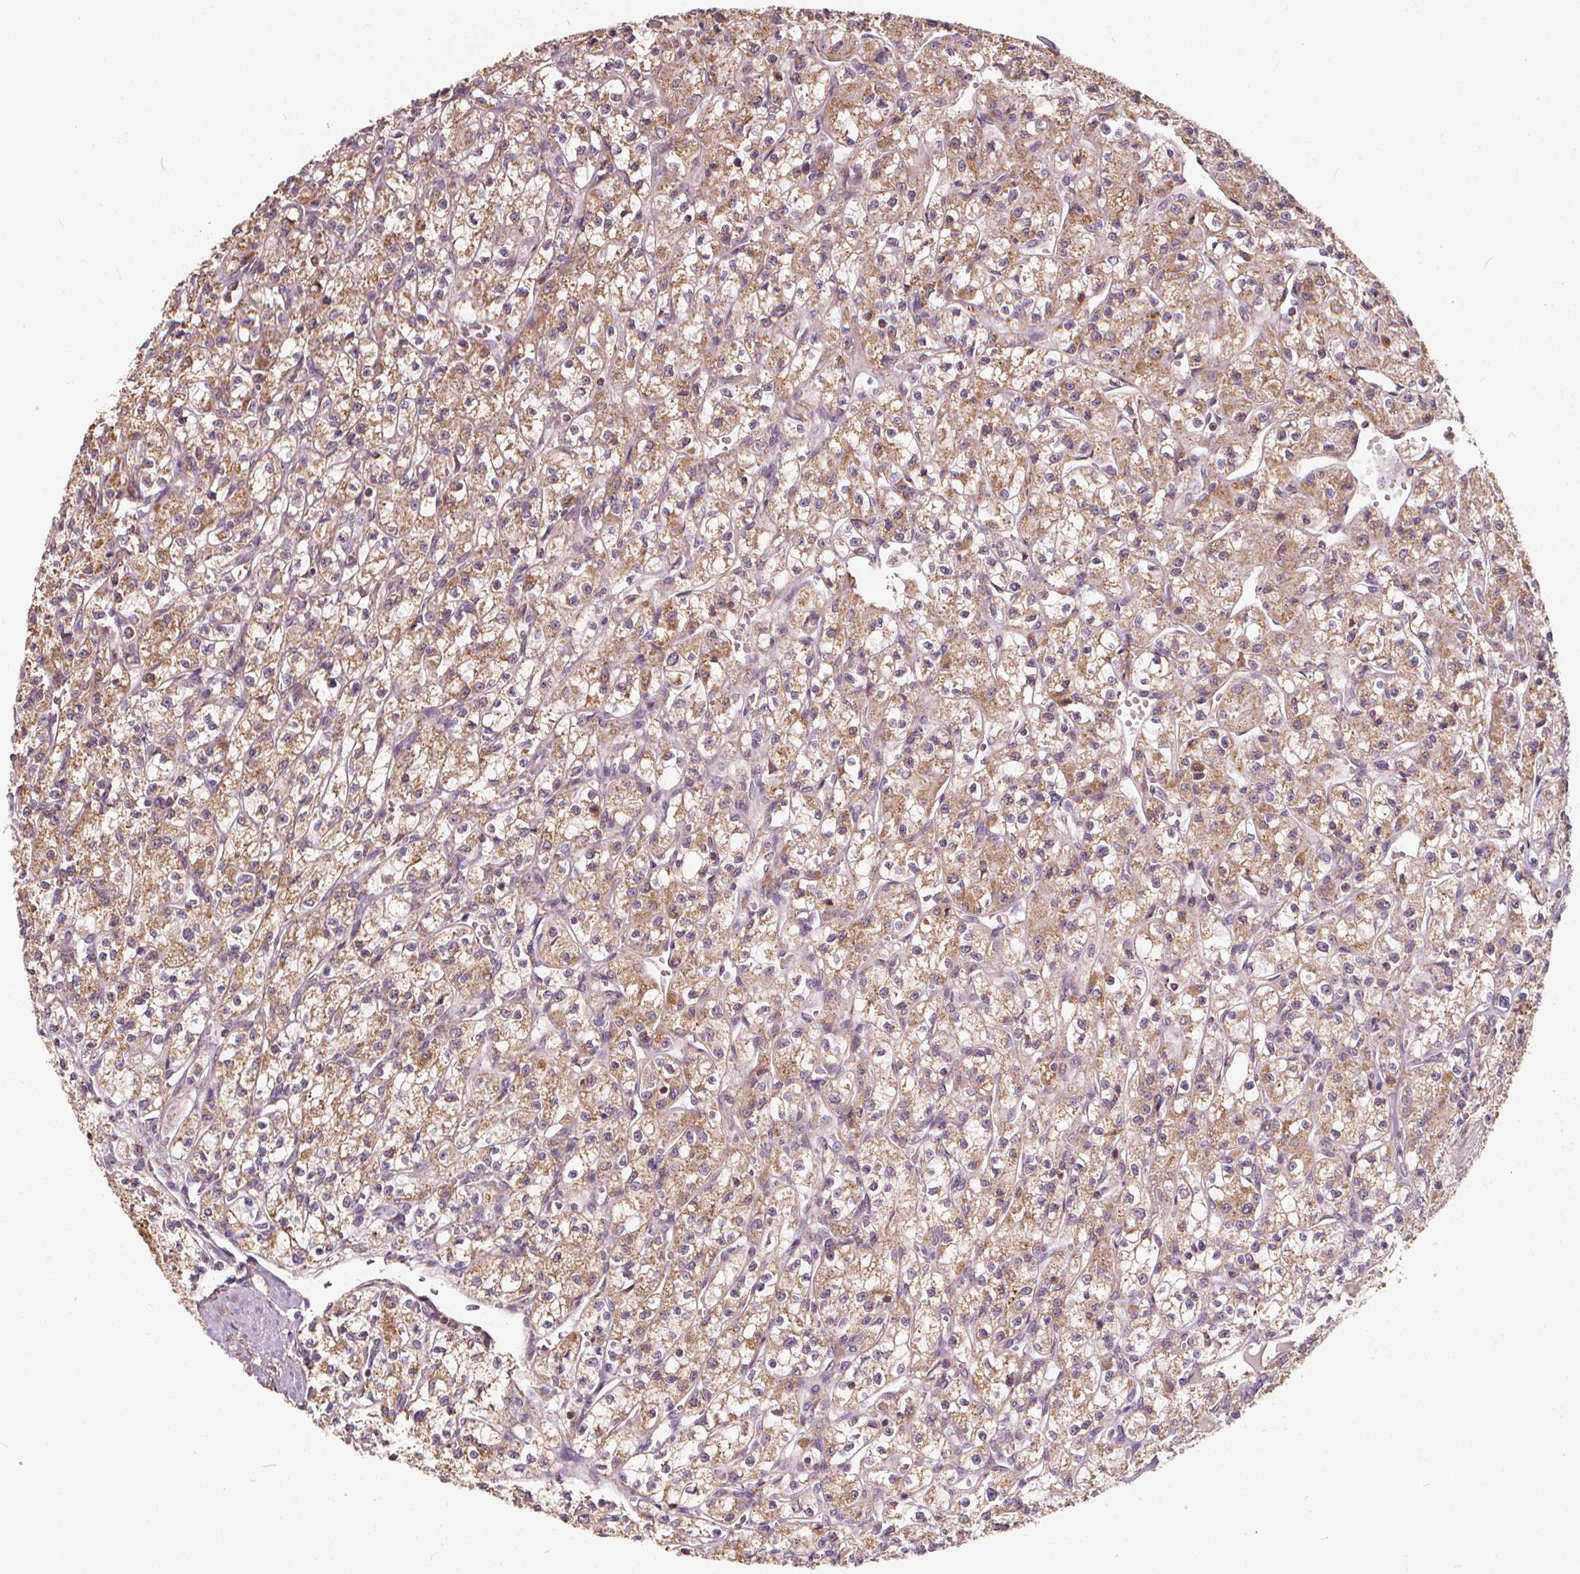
{"staining": {"intensity": "moderate", "quantity": ">75%", "location": "cytoplasmic/membranous"}, "tissue": "renal cancer", "cell_type": "Tumor cells", "image_type": "cancer", "snomed": [{"axis": "morphology", "description": "Adenocarcinoma, NOS"}, {"axis": "topography", "description": "Kidney"}], "caption": "IHC image of neoplastic tissue: human renal cancer (adenocarcinoma) stained using IHC exhibits medium levels of moderate protein expression localized specifically in the cytoplasmic/membranous of tumor cells, appearing as a cytoplasmic/membranous brown color.", "gene": "ORAI2", "patient": {"sex": "female", "age": 70}}